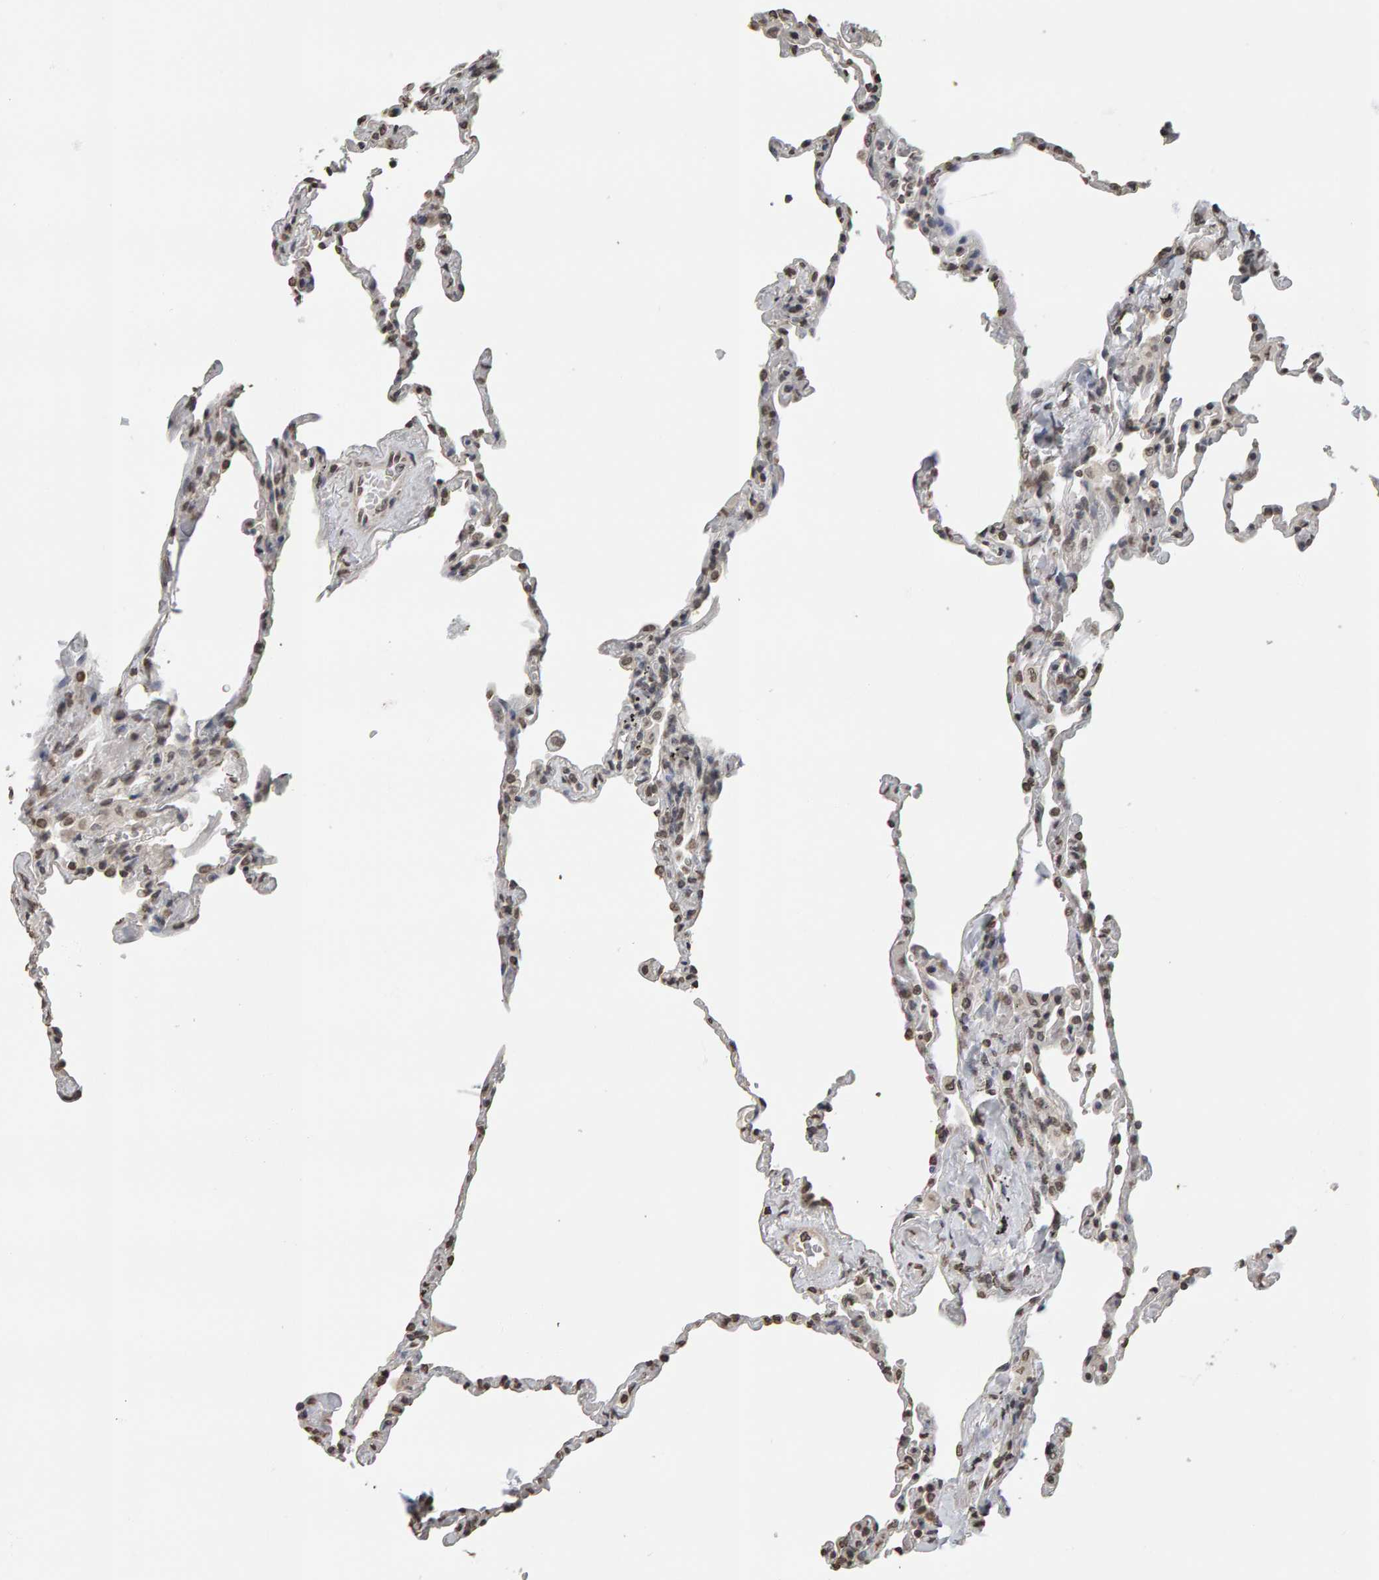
{"staining": {"intensity": "moderate", "quantity": "25%-75%", "location": "nuclear"}, "tissue": "lung", "cell_type": "Alveolar cells", "image_type": "normal", "snomed": [{"axis": "morphology", "description": "Normal tissue, NOS"}, {"axis": "topography", "description": "Lung"}], "caption": "IHC staining of normal lung, which displays medium levels of moderate nuclear positivity in about 25%-75% of alveolar cells indicating moderate nuclear protein expression. The staining was performed using DAB (3,3'-diaminobenzidine) (brown) for protein detection and nuclei were counterstained in hematoxylin (blue).", "gene": "AFF4", "patient": {"sex": "male", "age": 59}}